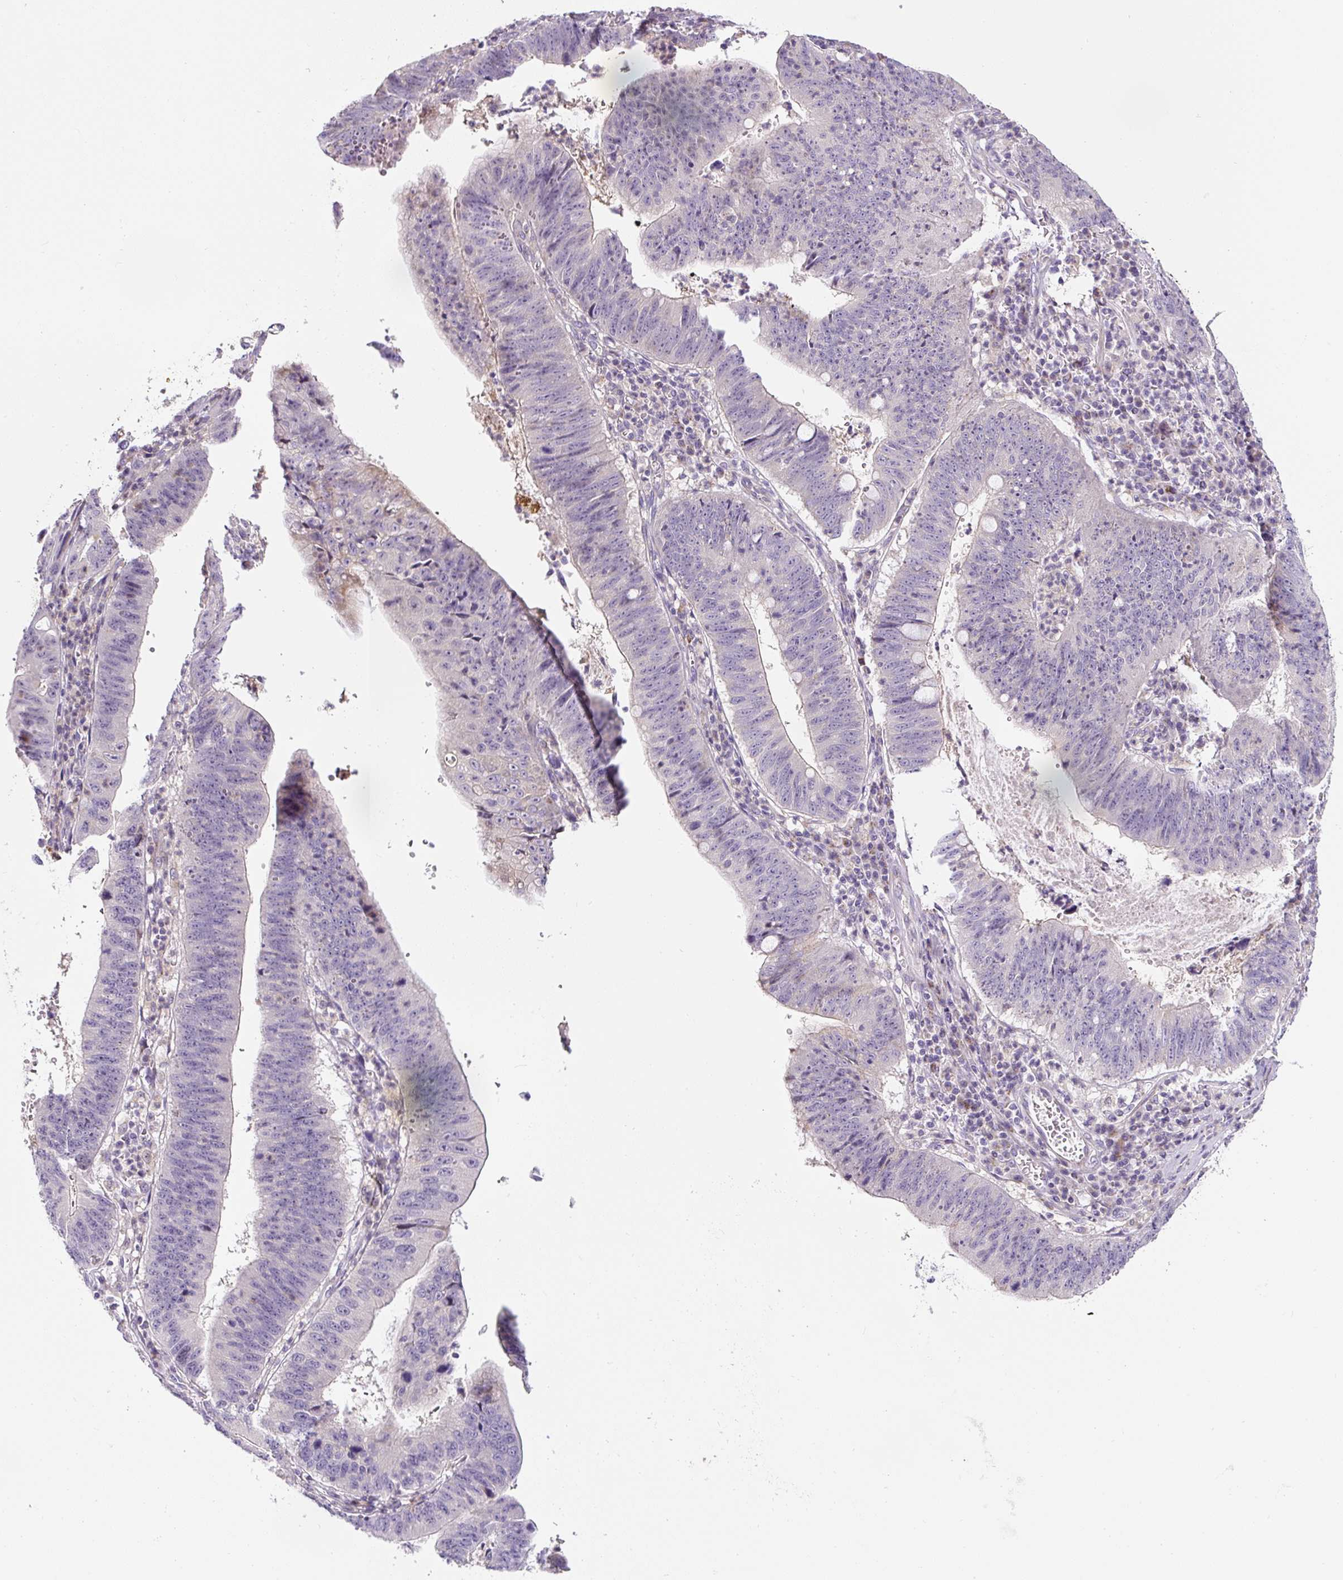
{"staining": {"intensity": "negative", "quantity": "none", "location": "none"}, "tissue": "stomach cancer", "cell_type": "Tumor cells", "image_type": "cancer", "snomed": [{"axis": "morphology", "description": "Adenocarcinoma, NOS"}, {"axis": "topography", "description": "Stomach"}], "caption": "A histopathology image of stomach cancer stained for a protein shows no brown staining in tumor cells.", "gene": "HPS4", "patient": {"sex": "male", "age": 59}}